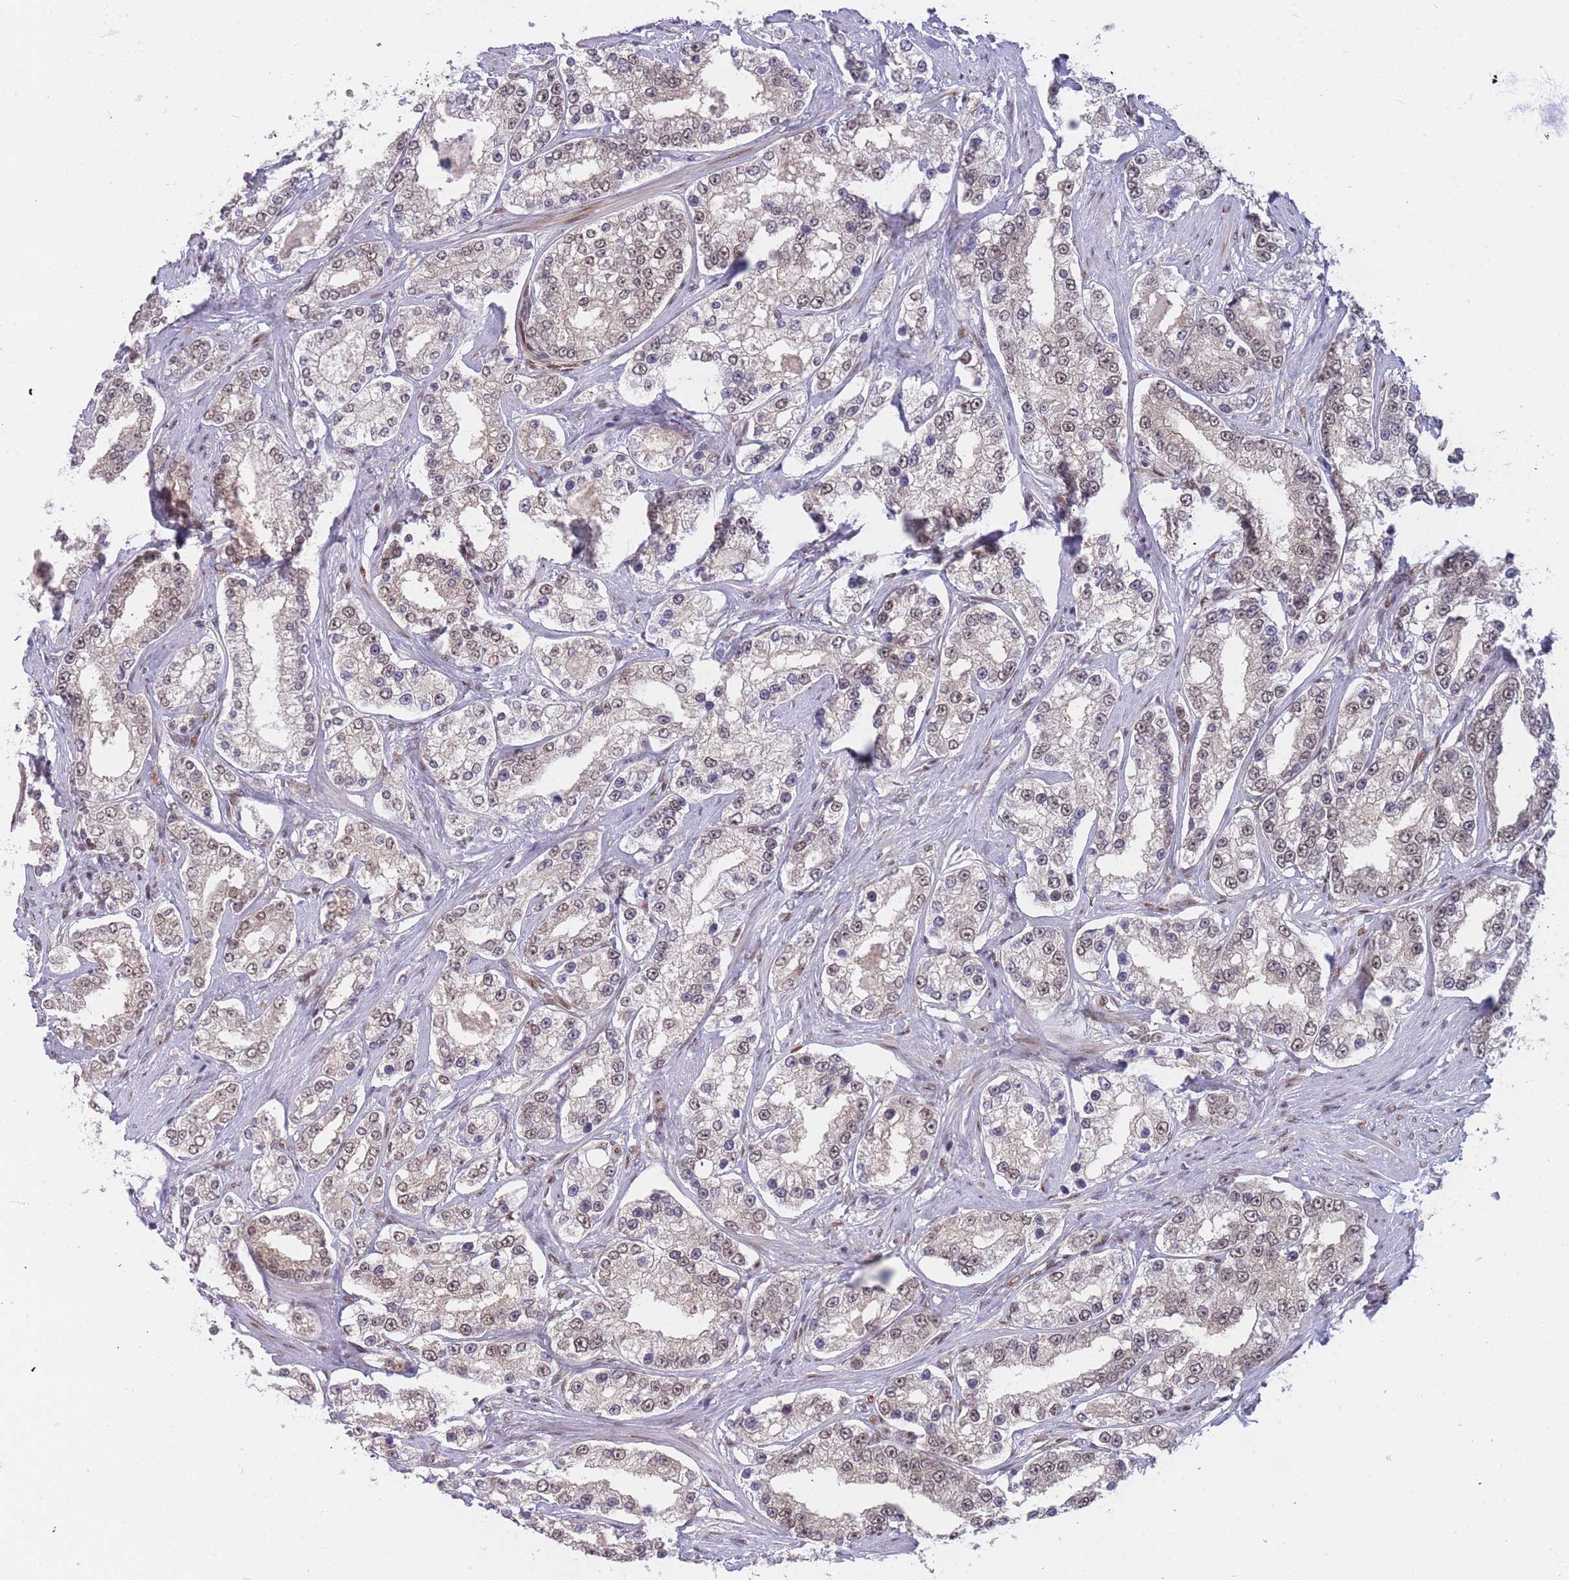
{"staining": {"intensity": "moderate", "quantity": "25%-75%", "location": "nuclear"}, "tissue": "prostate cancer", "cell_type": "Tumor cells", "image_type": "cancer", "snomed": [{"axis": "morphology", "description": "Normal tissue, NOS"}, {"axis": "morphology", "description": "Adenocarcinoma, High grade"}, {"axis": "topography", "description": "Prostate"}], "caption": "Immunohistochemical staining of human prostate adenocarcinoma (high-grade) reveals medium levels of moderate nuclear protein expression in about 25%-75% of tumor cells. The protein of interest is shown in brown color, while the nuclei are stained blue.", "gene": "DEAF1", "patient": {"sex": "male", "age": 83}}